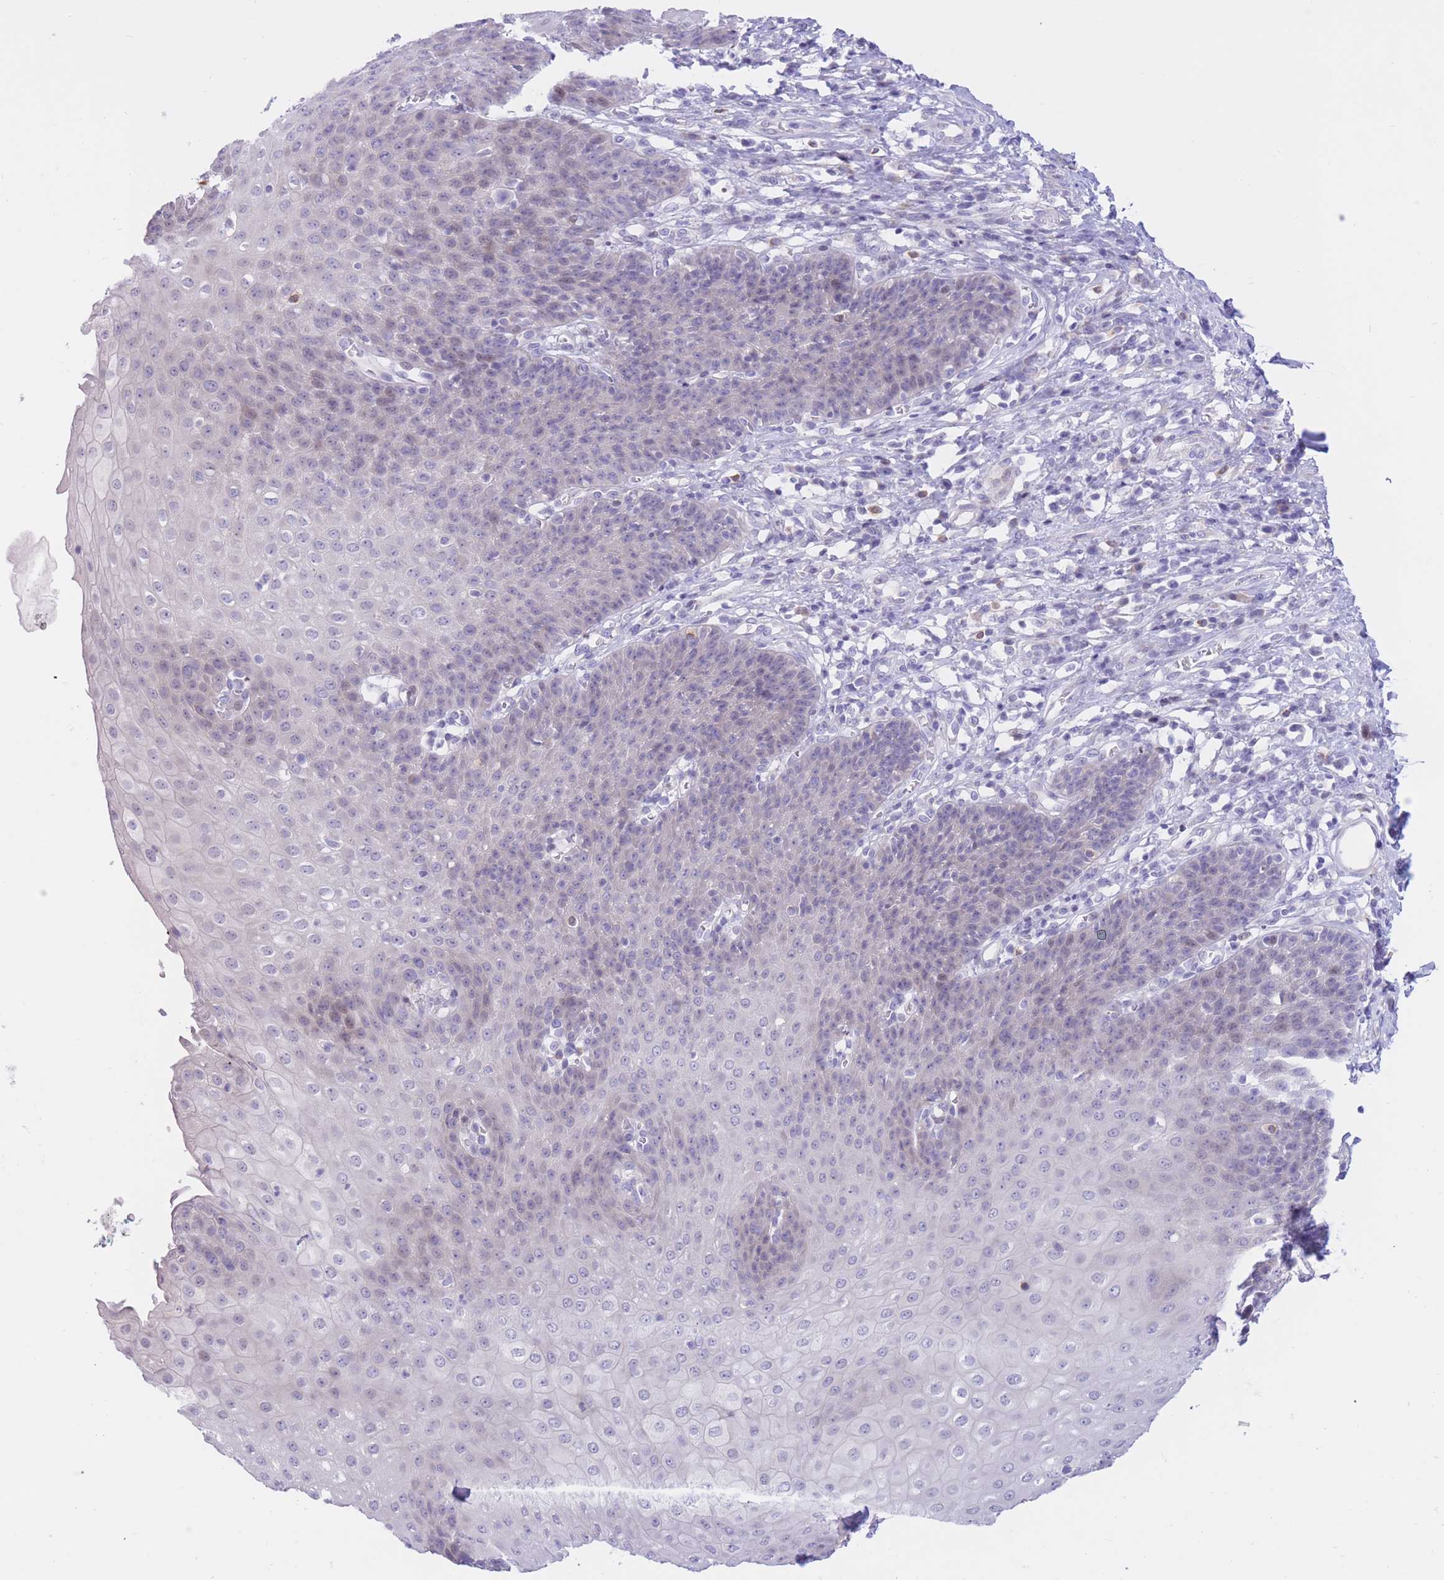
{"staining": {"intensity": "weak", "quantity": "<25%", "location": "nuclear"}, "tissue": "esophagus", "cell_type": "Squamous epithelial cells", "image_type": "normal", "snomed": [{"axis": "morphology", "description": "Normal tissue, NOS"}, {"axis": "topography", "description": "Esophagus"}], "caption": "Squamous epithelial cells are negative for brown protein staining in benign esophagus.", "gene": "RPL39L", "patient": {"sex": "male", "age": 71}}